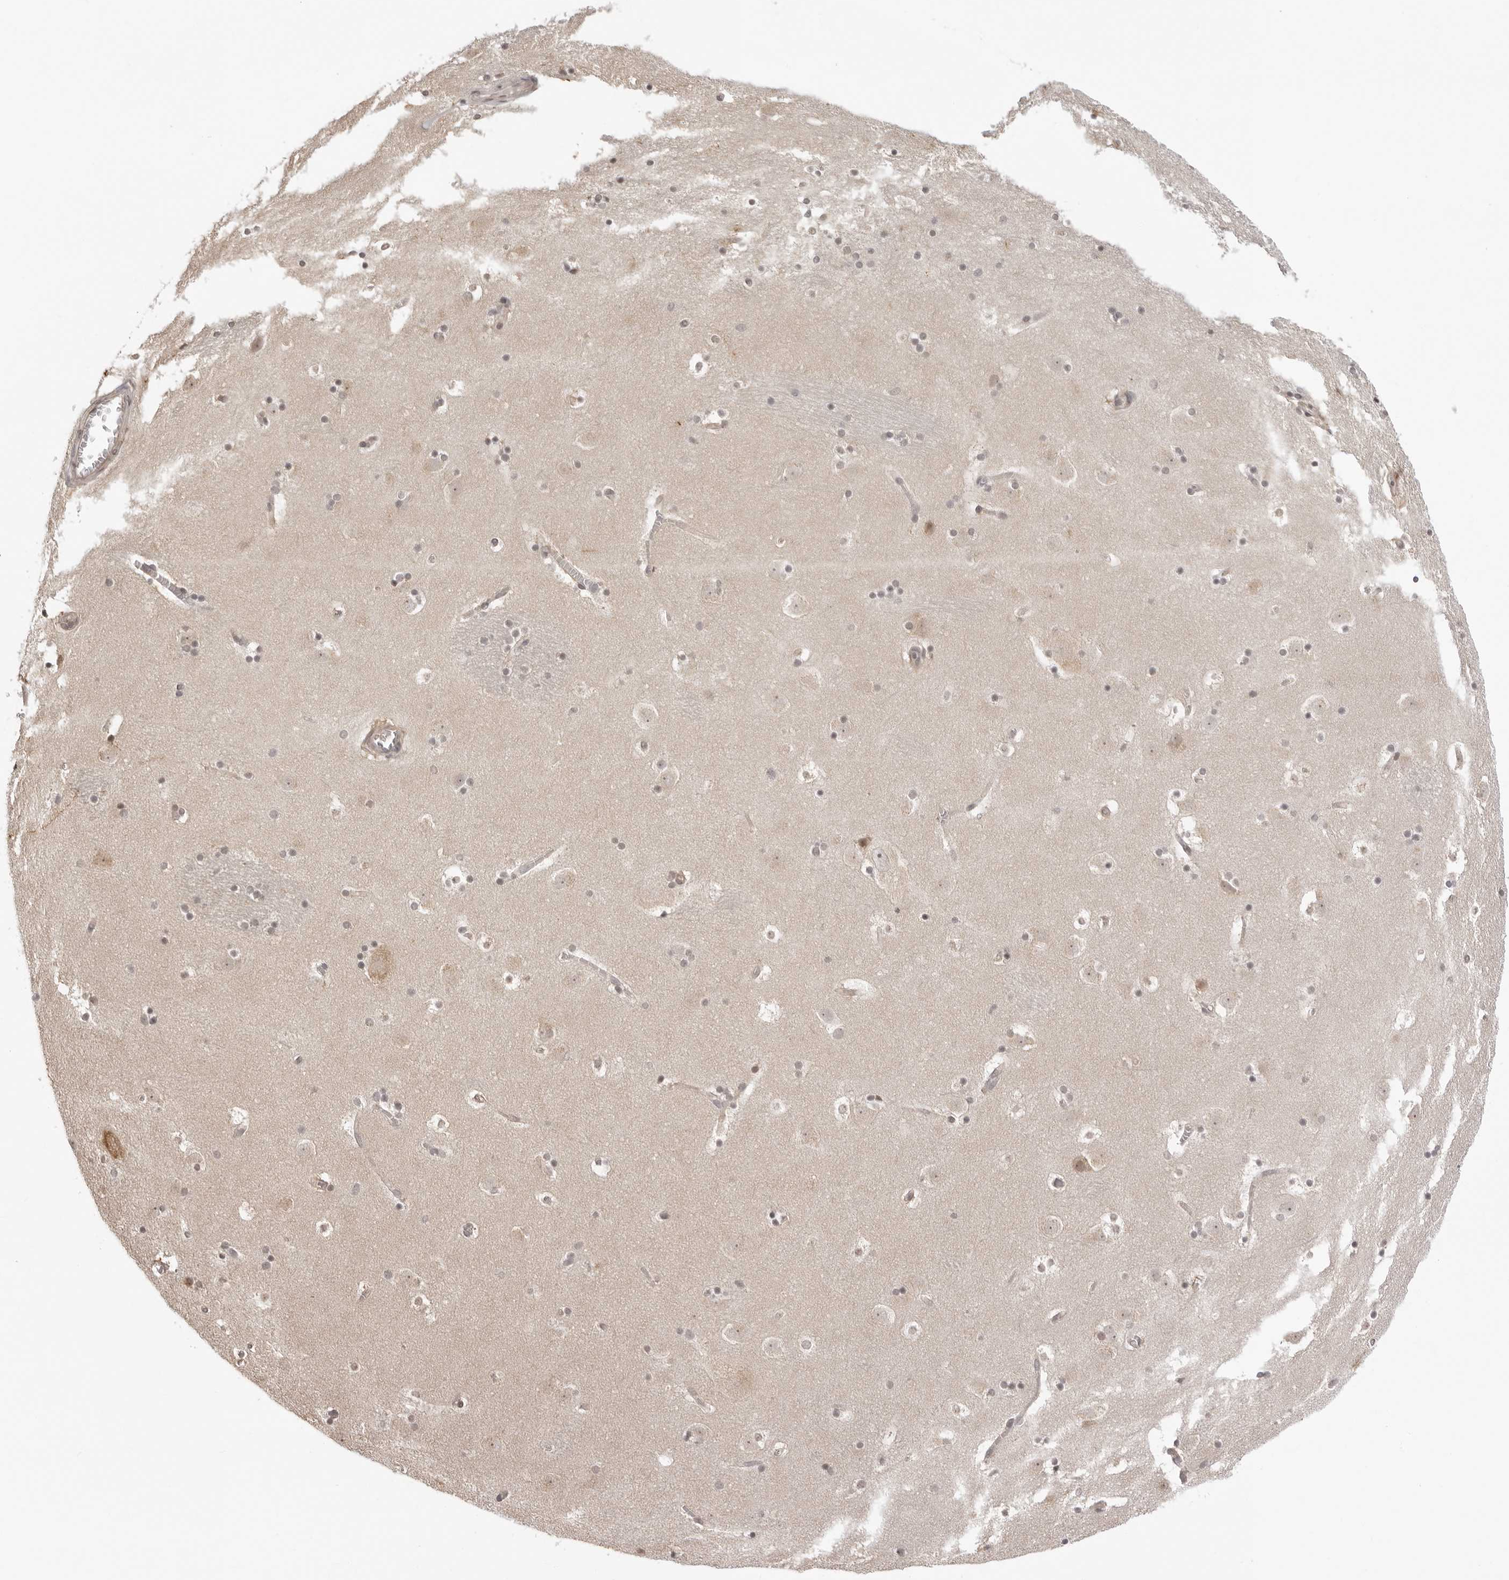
{"staining": {"intensity": "weak", "quantity": "<25%", "location": "cytoplasmic/membranous"}, "tissue": "caudate", "cell_type": "Glial cells", "image_type": "normal", "snomed": [{"axis": "morphology", "description": "Normal tissue, NOS"}, {"axis": "topography", "description": "Lateral ventricle wall"}], "caption": "Immunohistochemical staining of unremarkable caudate displays no significant expression in glial cells. The staining was performed using DAB to visualize the protein expression in brown, while the nuclei were stained in blue with hematoxylin (Magnification: 20x).", "gene": "ZC3H11A", "patient": {"sex": "male", "age": 45}}